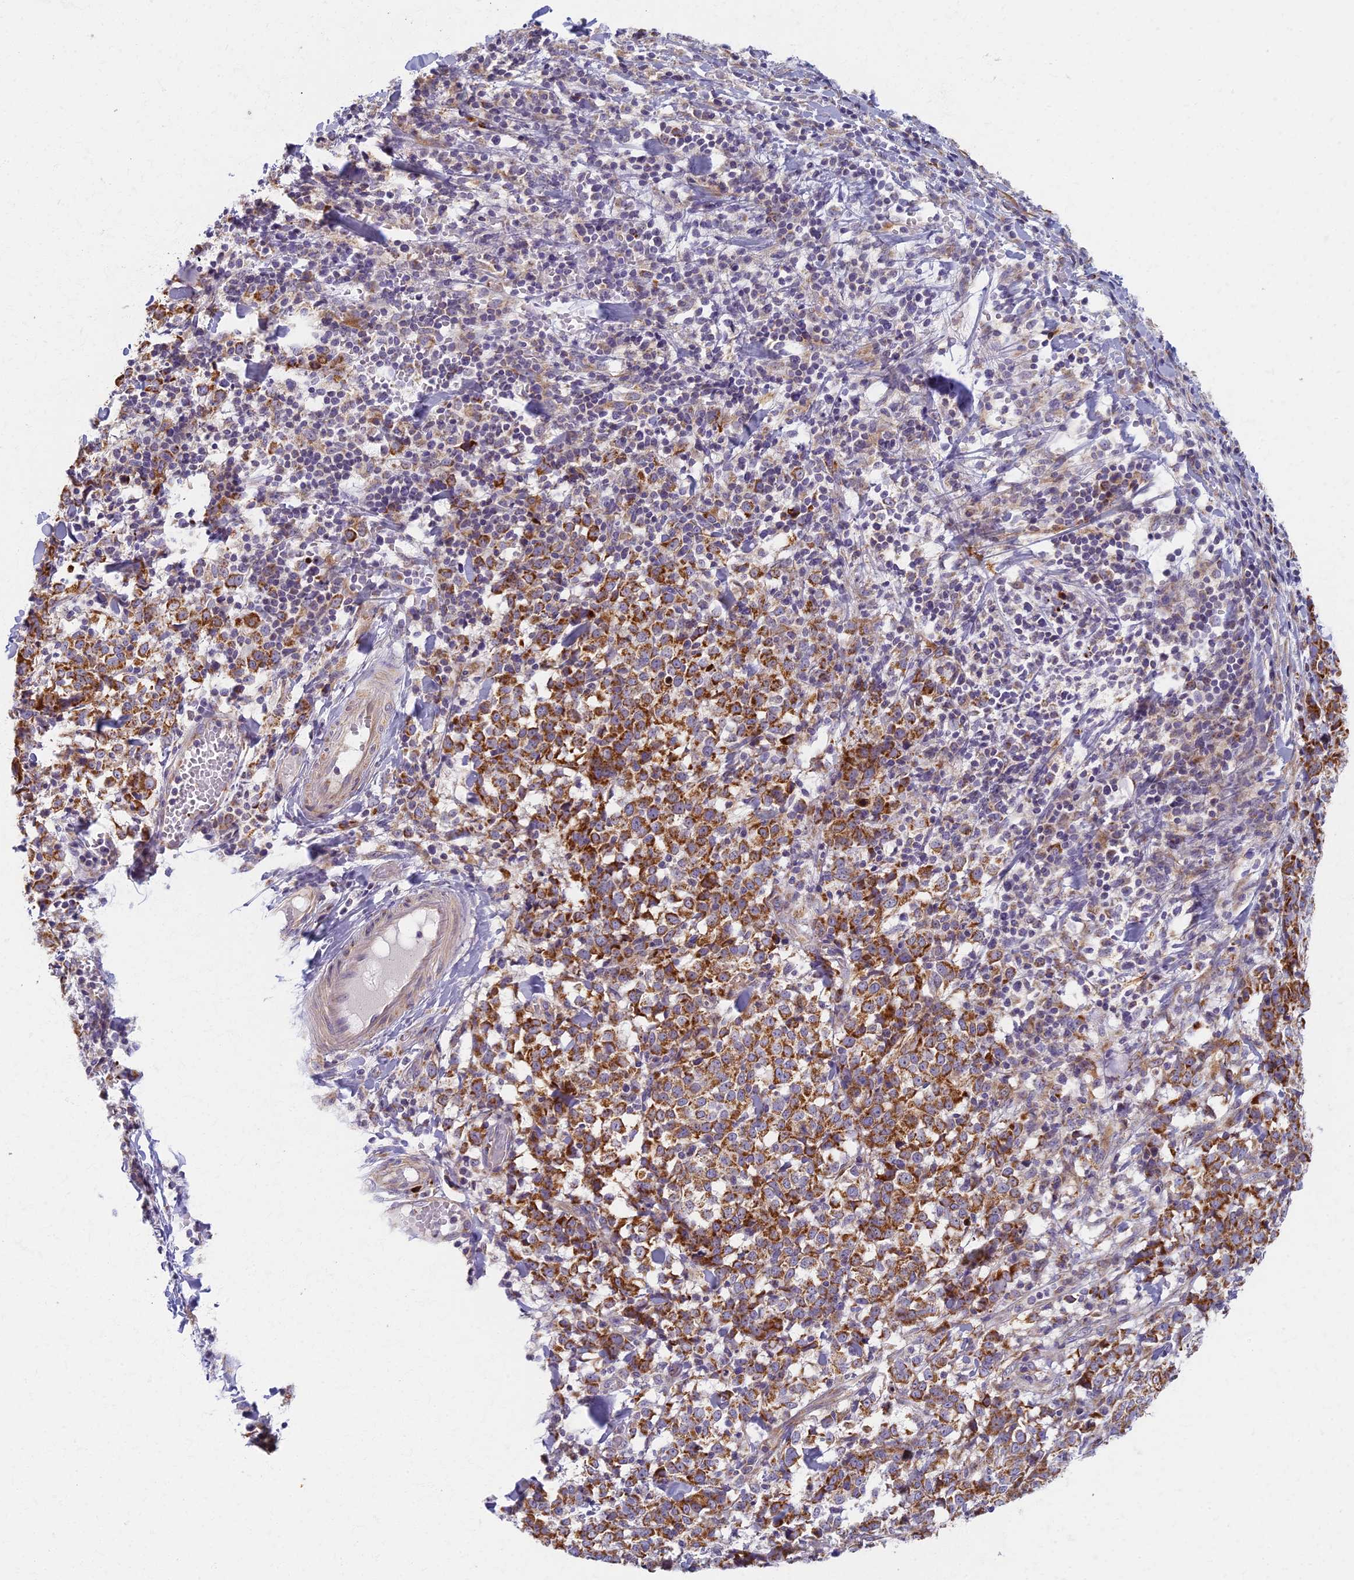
{"staining": {"intensity": "moderate", "quantity": ">75%", "location": "cytoplasmic/membranous"}, "tissue": "melanoma", "cell_type": "Tumor cells", "image_type": "cancer", "snomed": [{"axis": "morphology", "description": "Malignant melanoma, NOS"}, {"axis": "topography", "description": "Skin"}], "caption": "Immunohistochemistry photomicrograph of human malignant melanoma stained for a protein (brown), which displays medium levels of moderate cytoplasmic/membranous positivity in approximately >75% of tumor cells.", "gene": "MRPS25", "patient": {"sex": "female", "age": 72}}